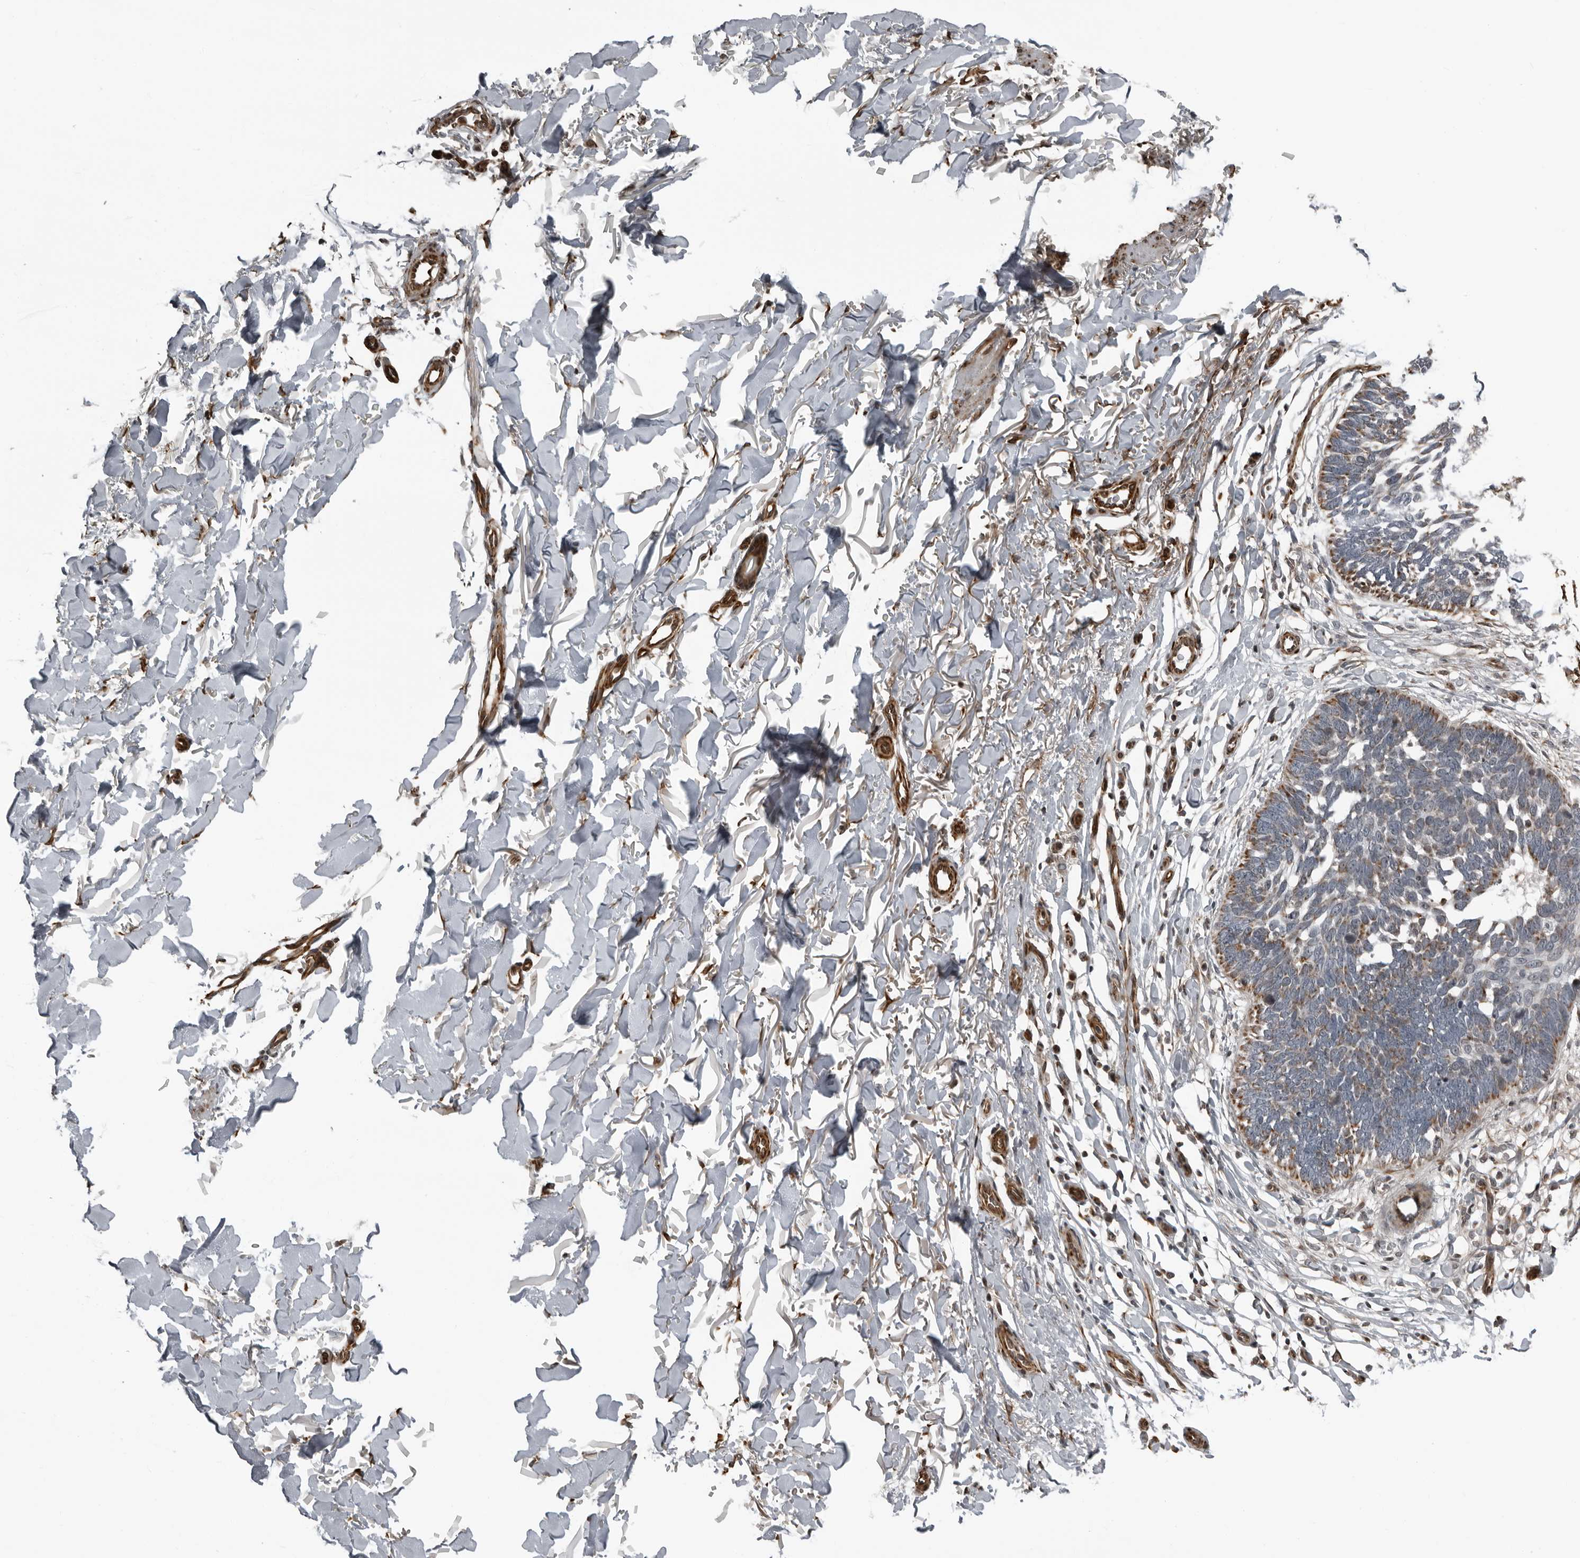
{"staining": {"intensity": "moderate", "quantity": "25%-75%", "location": "cytoplasmic/membranous"}, "tissue": "skin cancer", "cell_type": "Tumor cells", "image_type": "cancer", "snomed": [{"axis": "morphology", "description": "Normal tissue, NOS"}, {"axis": "morphology", "description": "Basal cell carcinoma"}, {"axis": "topography", "description": "Skin"}], "caption": "This histopathology image demonstrates basal cell carcinoma (skin) stained with immunohistochemistry (IHC) to label a protein in brown. The cytoplasmic/membranous of tumor cells show moderate positivity for the protein. Nuclei are counter-stained blue.", "gene": "RTCA", "patient": {"sex": "male", "age": 77}}